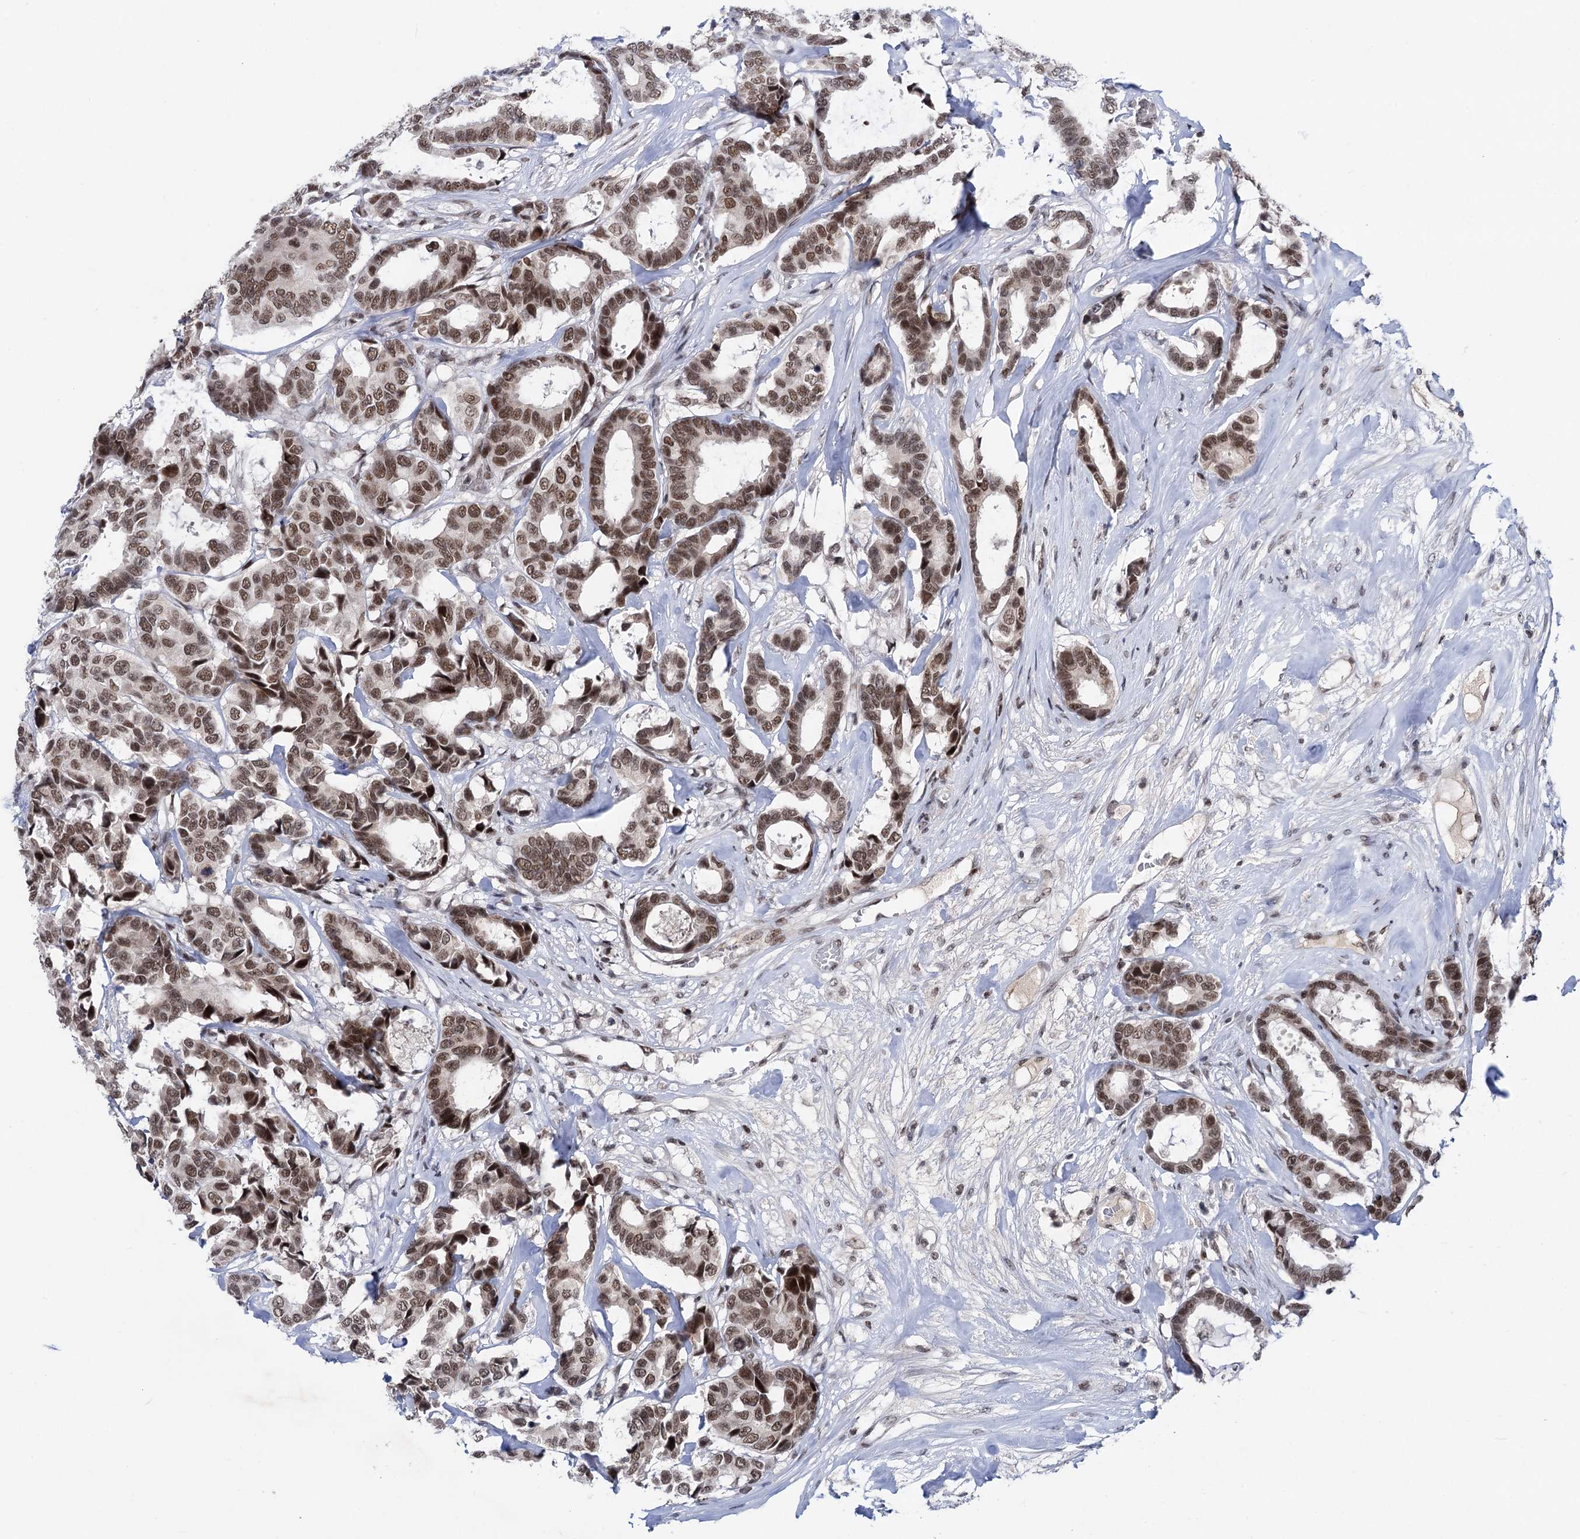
{"staining": {"intensity": "moderate", "quantity": ">75%", "location": "nuclear"}, "tissue": "breast cancer", "cell_type": "Tumor cells", "image_type": "cancer", "snomed": [{"axis": "morphology", "description": "Duct carcinoma"}, {"axis": "topography", "description": "Breast"}], "caption": "Breast cancer tissue demonstrates moderate nuclear positivity in approximately >75% of tumor cells, visualized by immunohistochemistry.", "gene": "ZCCHC10", "patient": {"sex": "female", "age": 87}}